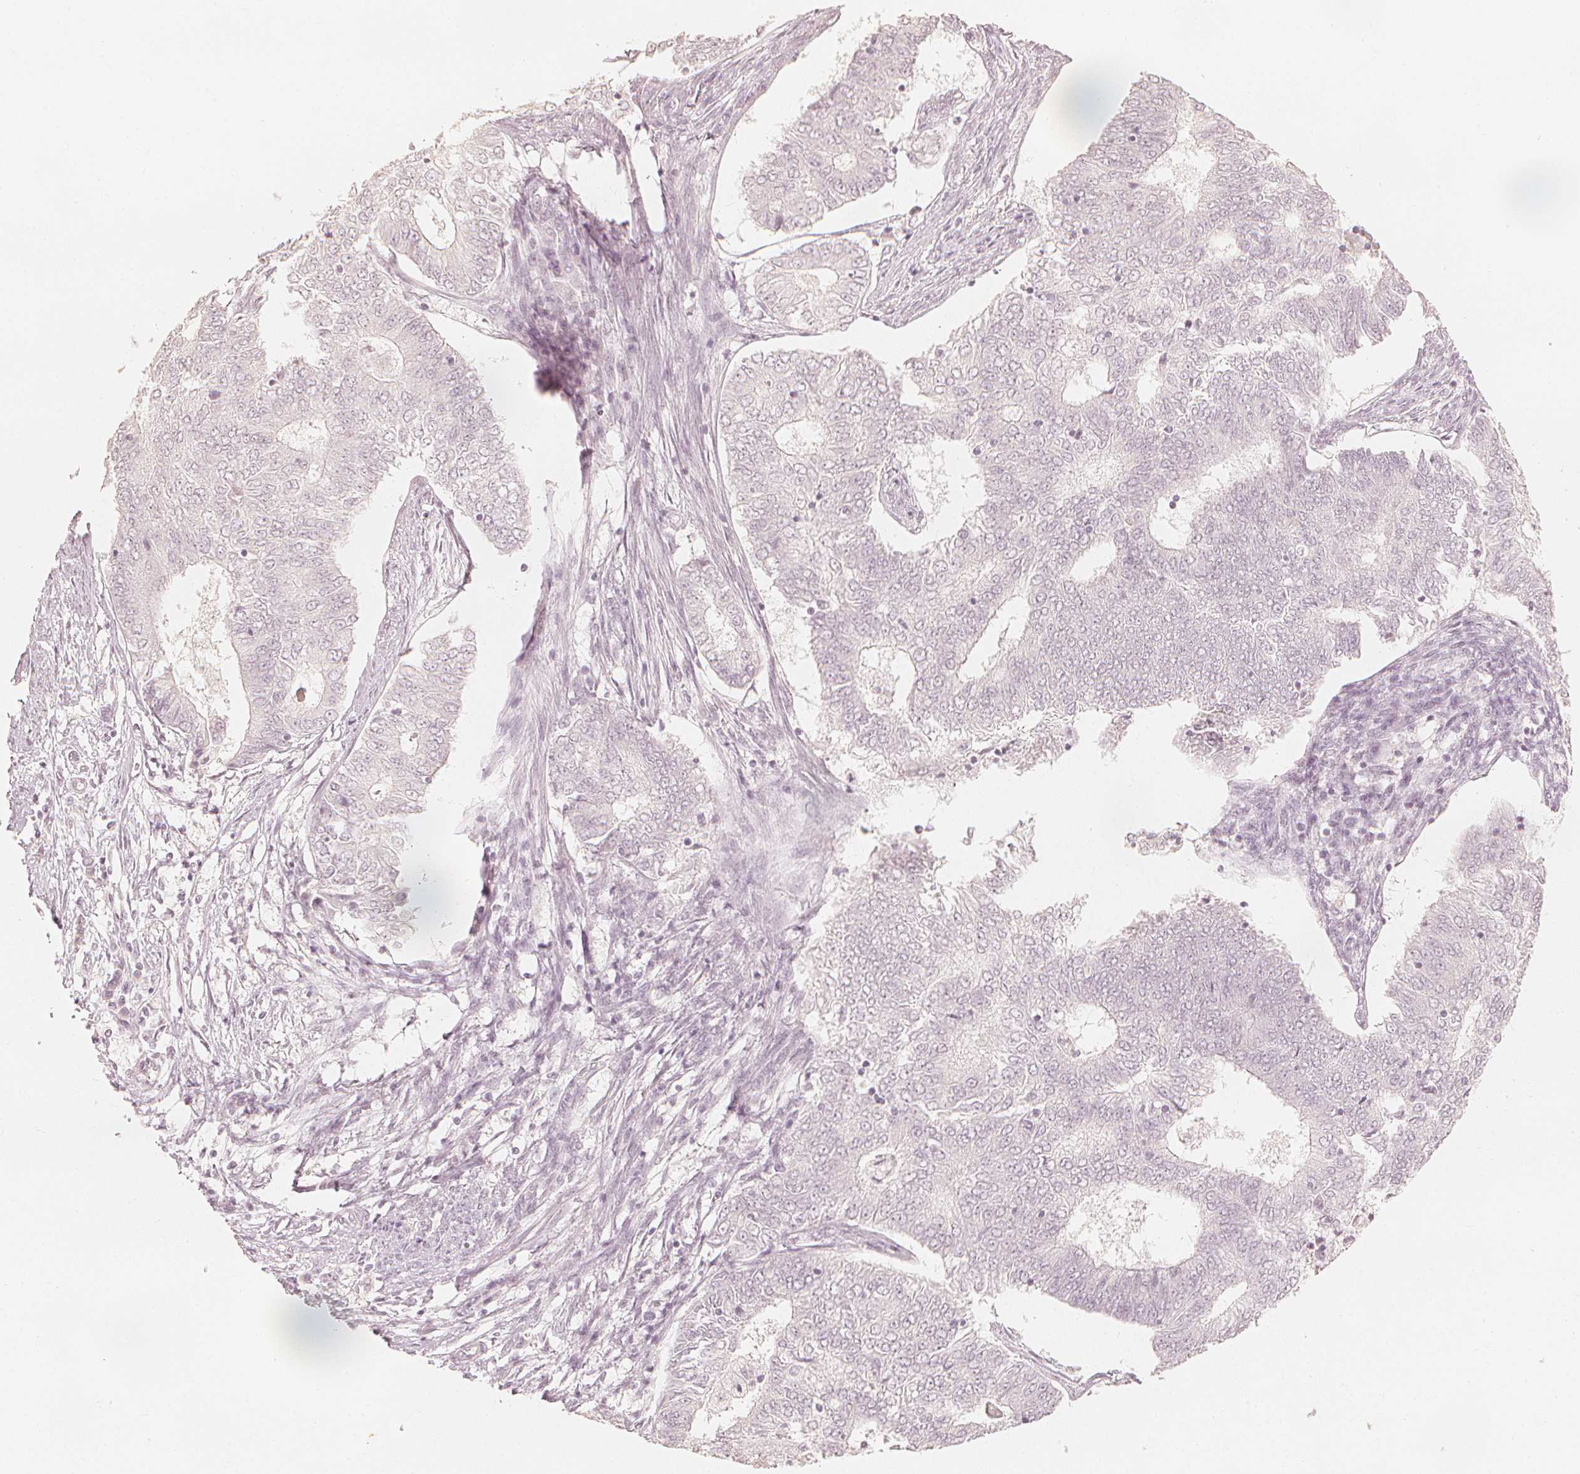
{"staining": {"intensity": "negative", "quantity": "none", "location": "none"}, "tissue": "endometrial cancer", "cell_type": "Tumor cells", "image_type": "cancer", "snomed": [{"axis": "morphology", "description": "Adenocarcinoma, NOS"}, {"axis": "topography", "description": "Endometrium"}], "caption": "Tumor cells show no significant staining in adenocarcinoma (endometrial).", "gene": "CALB1", "patient": {"sex": "female", "age": 62}}